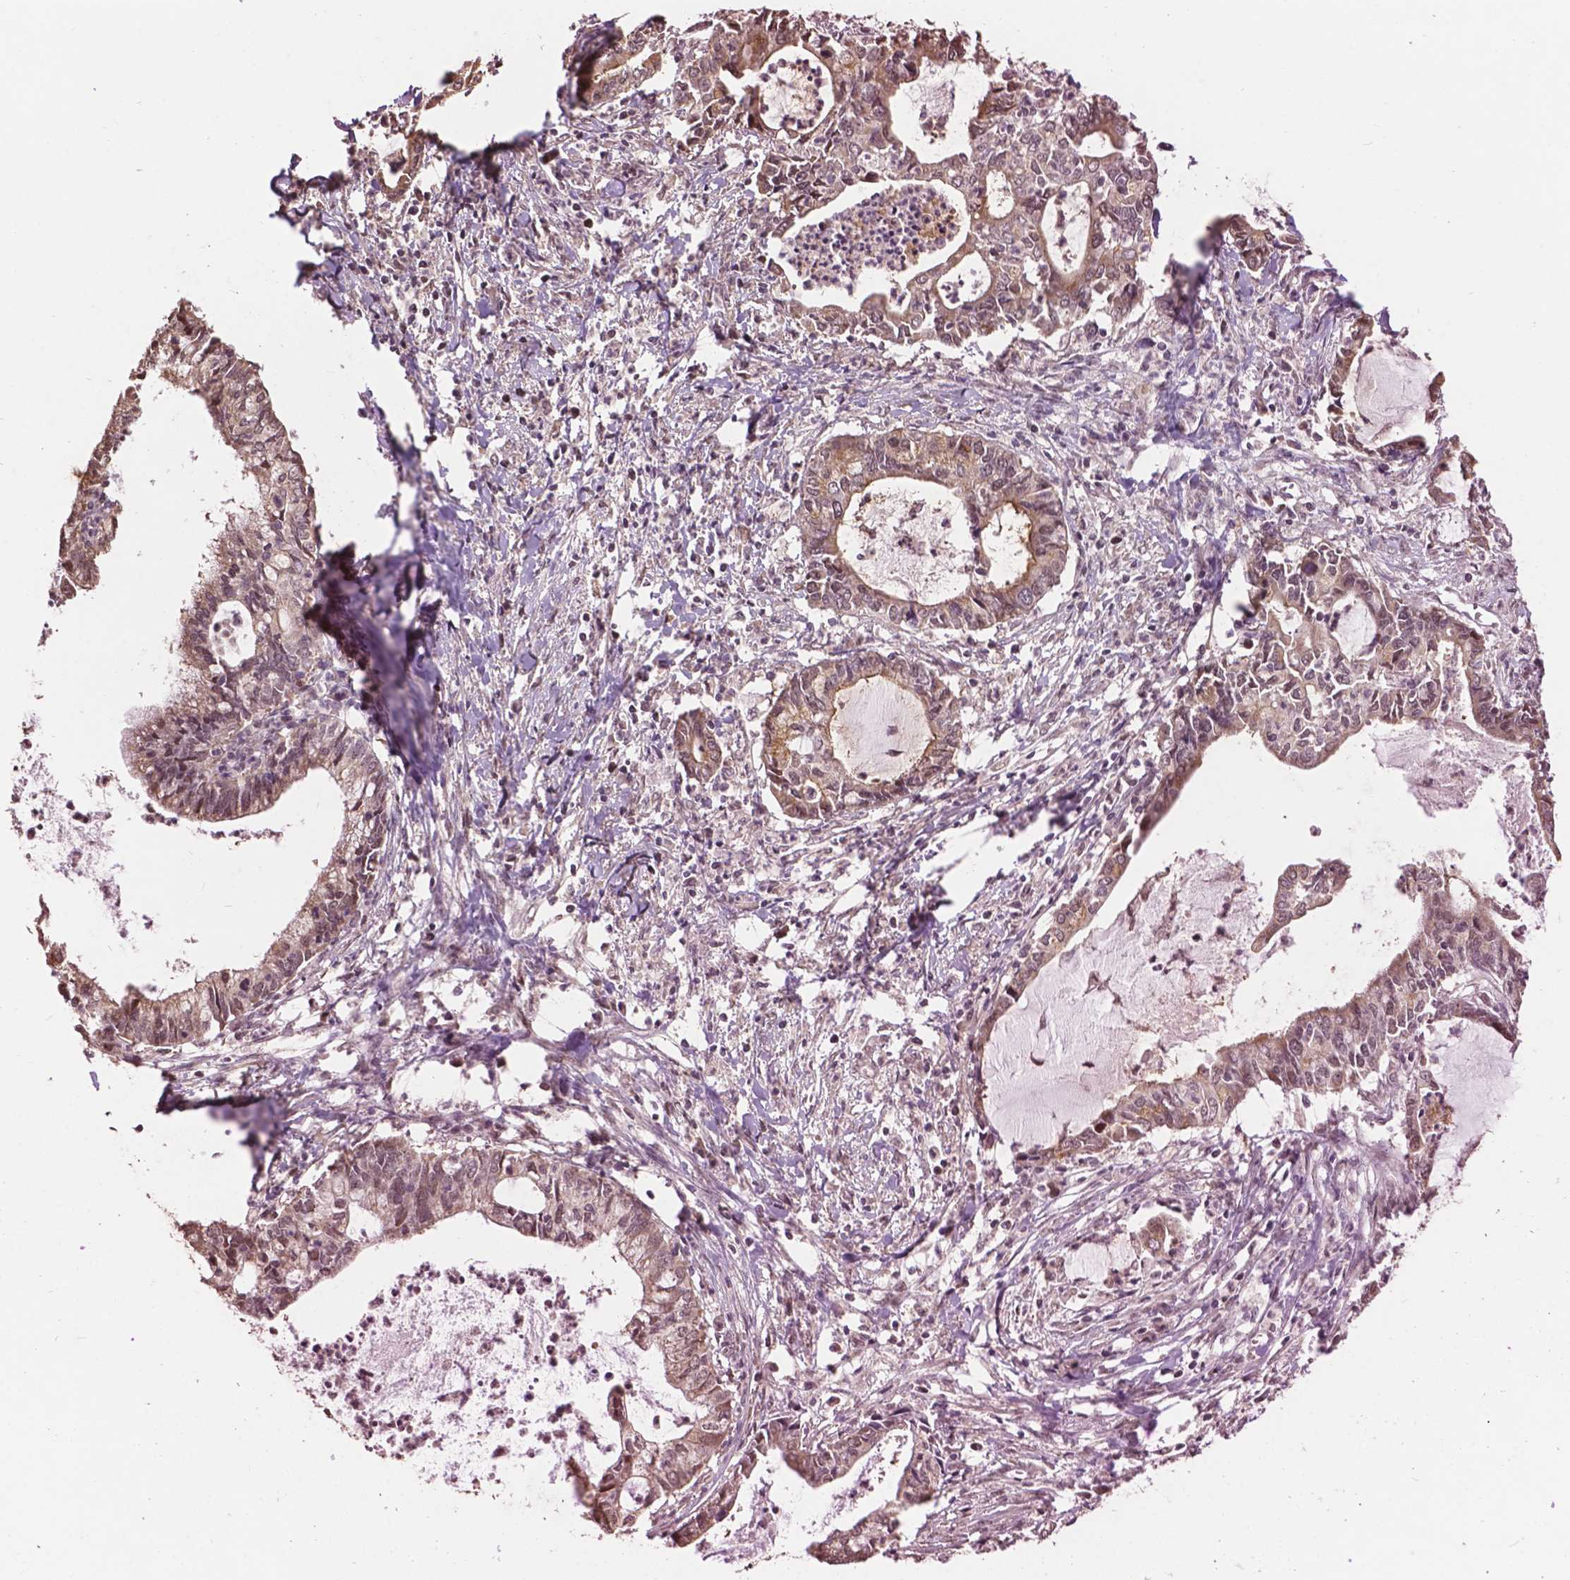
{"staining": {"intensity": "weak", "quantity": ">75%", "location": "cytoplasmic/membranous"}, "tissue": "cervical cancer", "cell_type": "Tumor cells", "image_type": "cancer", "snomed": [{"axis": "morphology", "description": "Adenocarcinoma, NOS"}, {"axis": "topography", "description": "Cervix"}], "caption": "High-magnification brightfield microscopy of adenocarcinoma (cervical) stained with DAB (3,3'-diaminobenzidine) (brown) and counterstained with hematoxylin (blue). tumor cells exhibit weak cytoplasmic/membranous expression is present in approximately>75% of cells.", "gene": "GLRA2", "patient": {"sex": "female", "age": 42}}